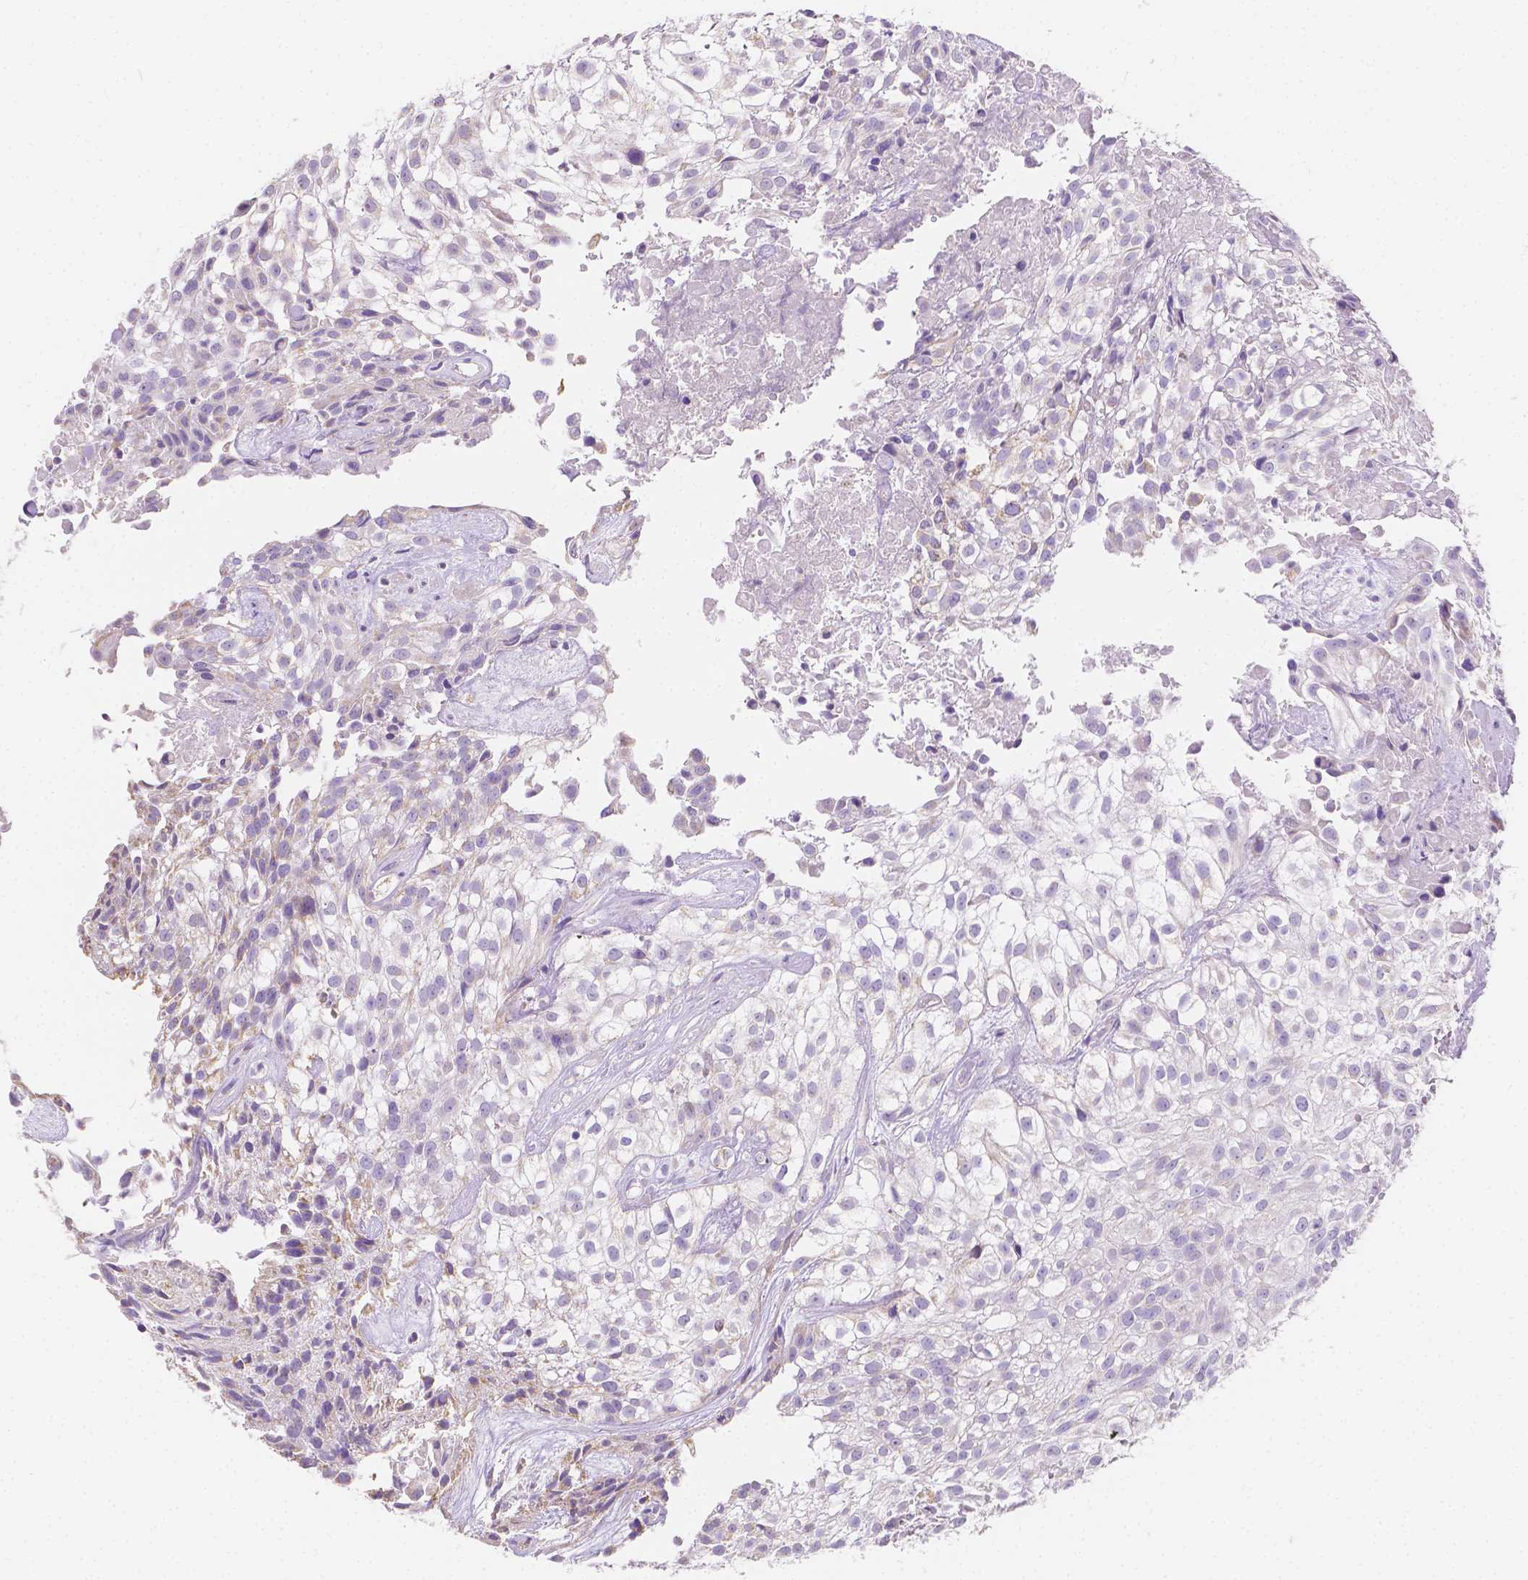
{"staining": {"intensity": "negative", "quantity": "none", "location": "none"}, "tissue": "urothelial cancer", "cell_type": "Tumor cells", "image_type": "cancer", "snomed": [{"axis": "morphology", "description": "Urothelial carcinoma, High grade"}, {"axis": "topography", "description": "Urinary bladder"}], "caption": "Immunohistochemistry micrograph of neoplastic tissue: human urothelial carcinoma (high-grade) stained with DAB (3,3'-diaminobenzidine) demonstrates no significant protein staining in tumor cells. (DAB immunohistochemistry (IHC) with hematoxylin counter stain).", "gene": "TMEM130", "patient": {"sex": "male", "age": 56}}